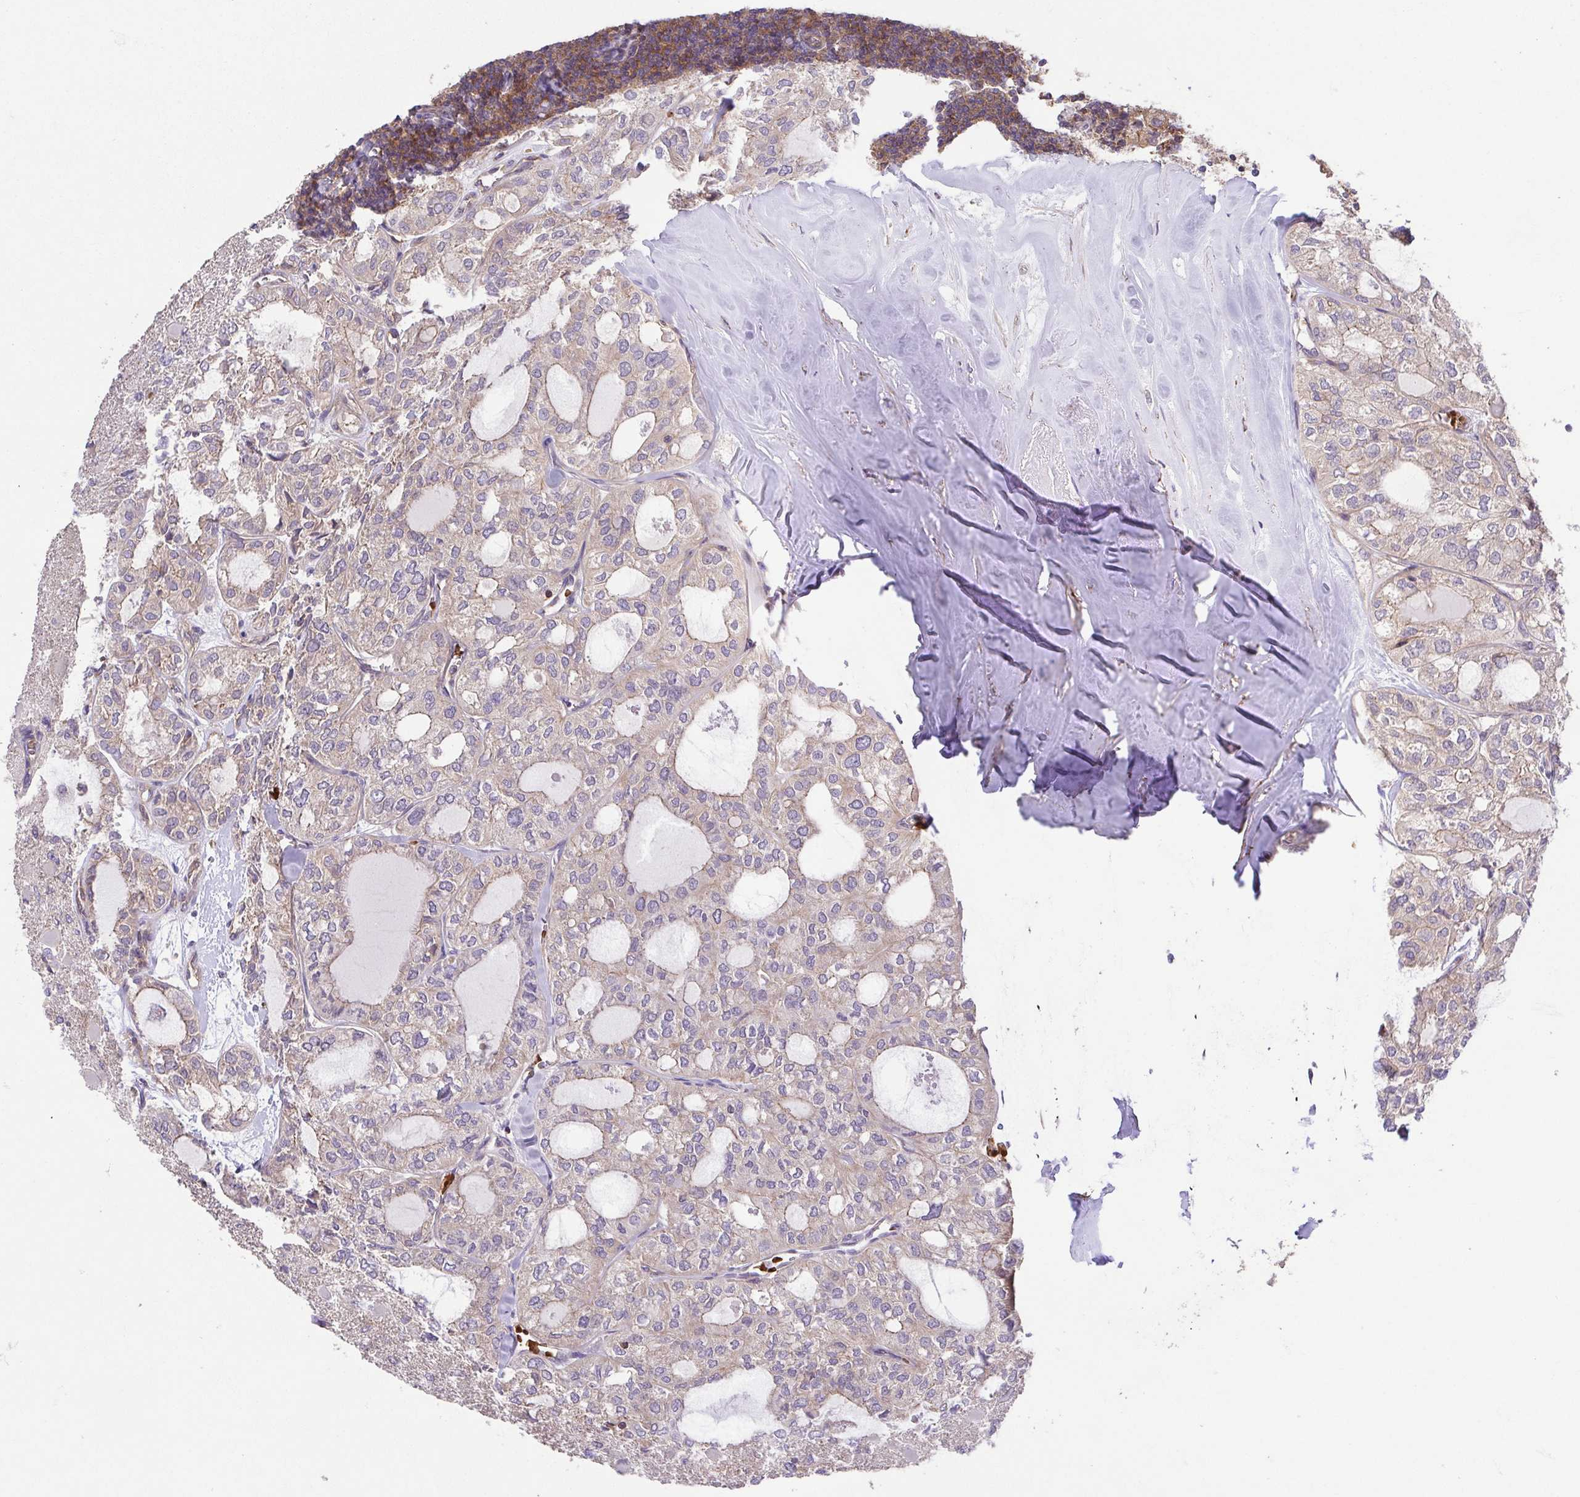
{"staining": {"intensity": "negative", "quantity": "none", "location": "none"}, "tissue": "thyroid cancer", "cell_type": "Tumor cells", "image_type": "cancer", "snomed": [{"axis": "morphology", "description": "Follicular adenoma carcinoma, NOS"}, {"axis": "topography", "description": "Thyroid gland"}], "caption": "Photomicrograph shows no significant protein expression in tumor cells of thyroid follicular adenoma carcinoma. (Stains: DAB immunohistochemistry (IHC) with hematoxylin counter stain, Microscopy: brightfield microscopy at high magnification).", "gene": "IDE", "patient": {"sex": "male", "age": 75}}